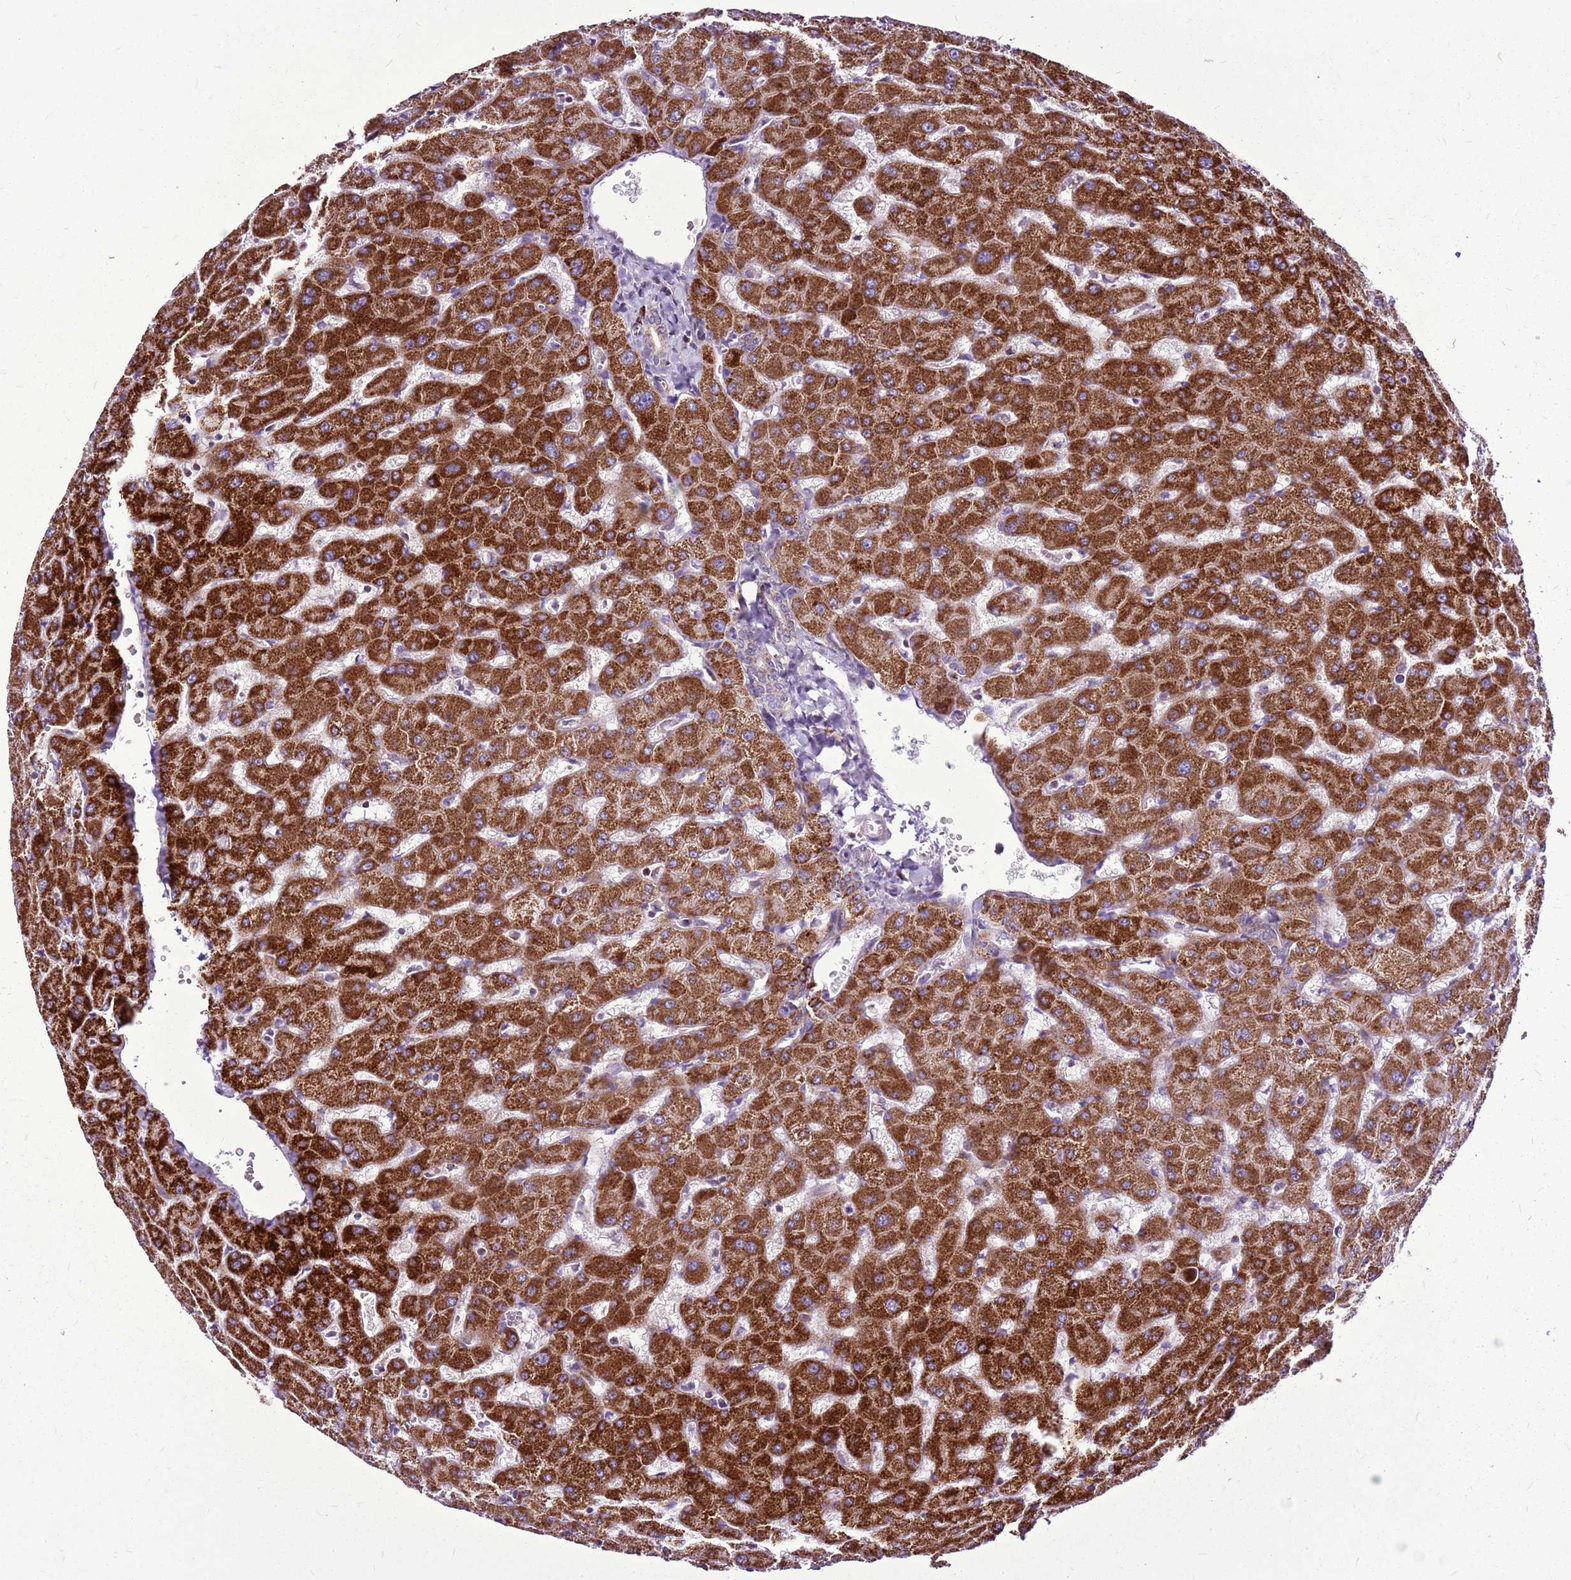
{"staining": {"intensity": "weak", "quantity": ">75%", "location": "cytoplasmic/membranous"}, "tissue": "liver", "cell_type": "Cholangiocytes", "image_type": "normal", "snomed": [{"axis": "morphology", "description": "Normal tissue, NOS"}, {"axis": "topography", "description": "Liver"}], "caption": "DAB immunohistochemical staining of benign liver displays weak cytoplasmic/membranous protein expression in approximately >75% of cholangiocytes.", "gene": "GCDH", "patient": {"sex": "female", "age": 63}}